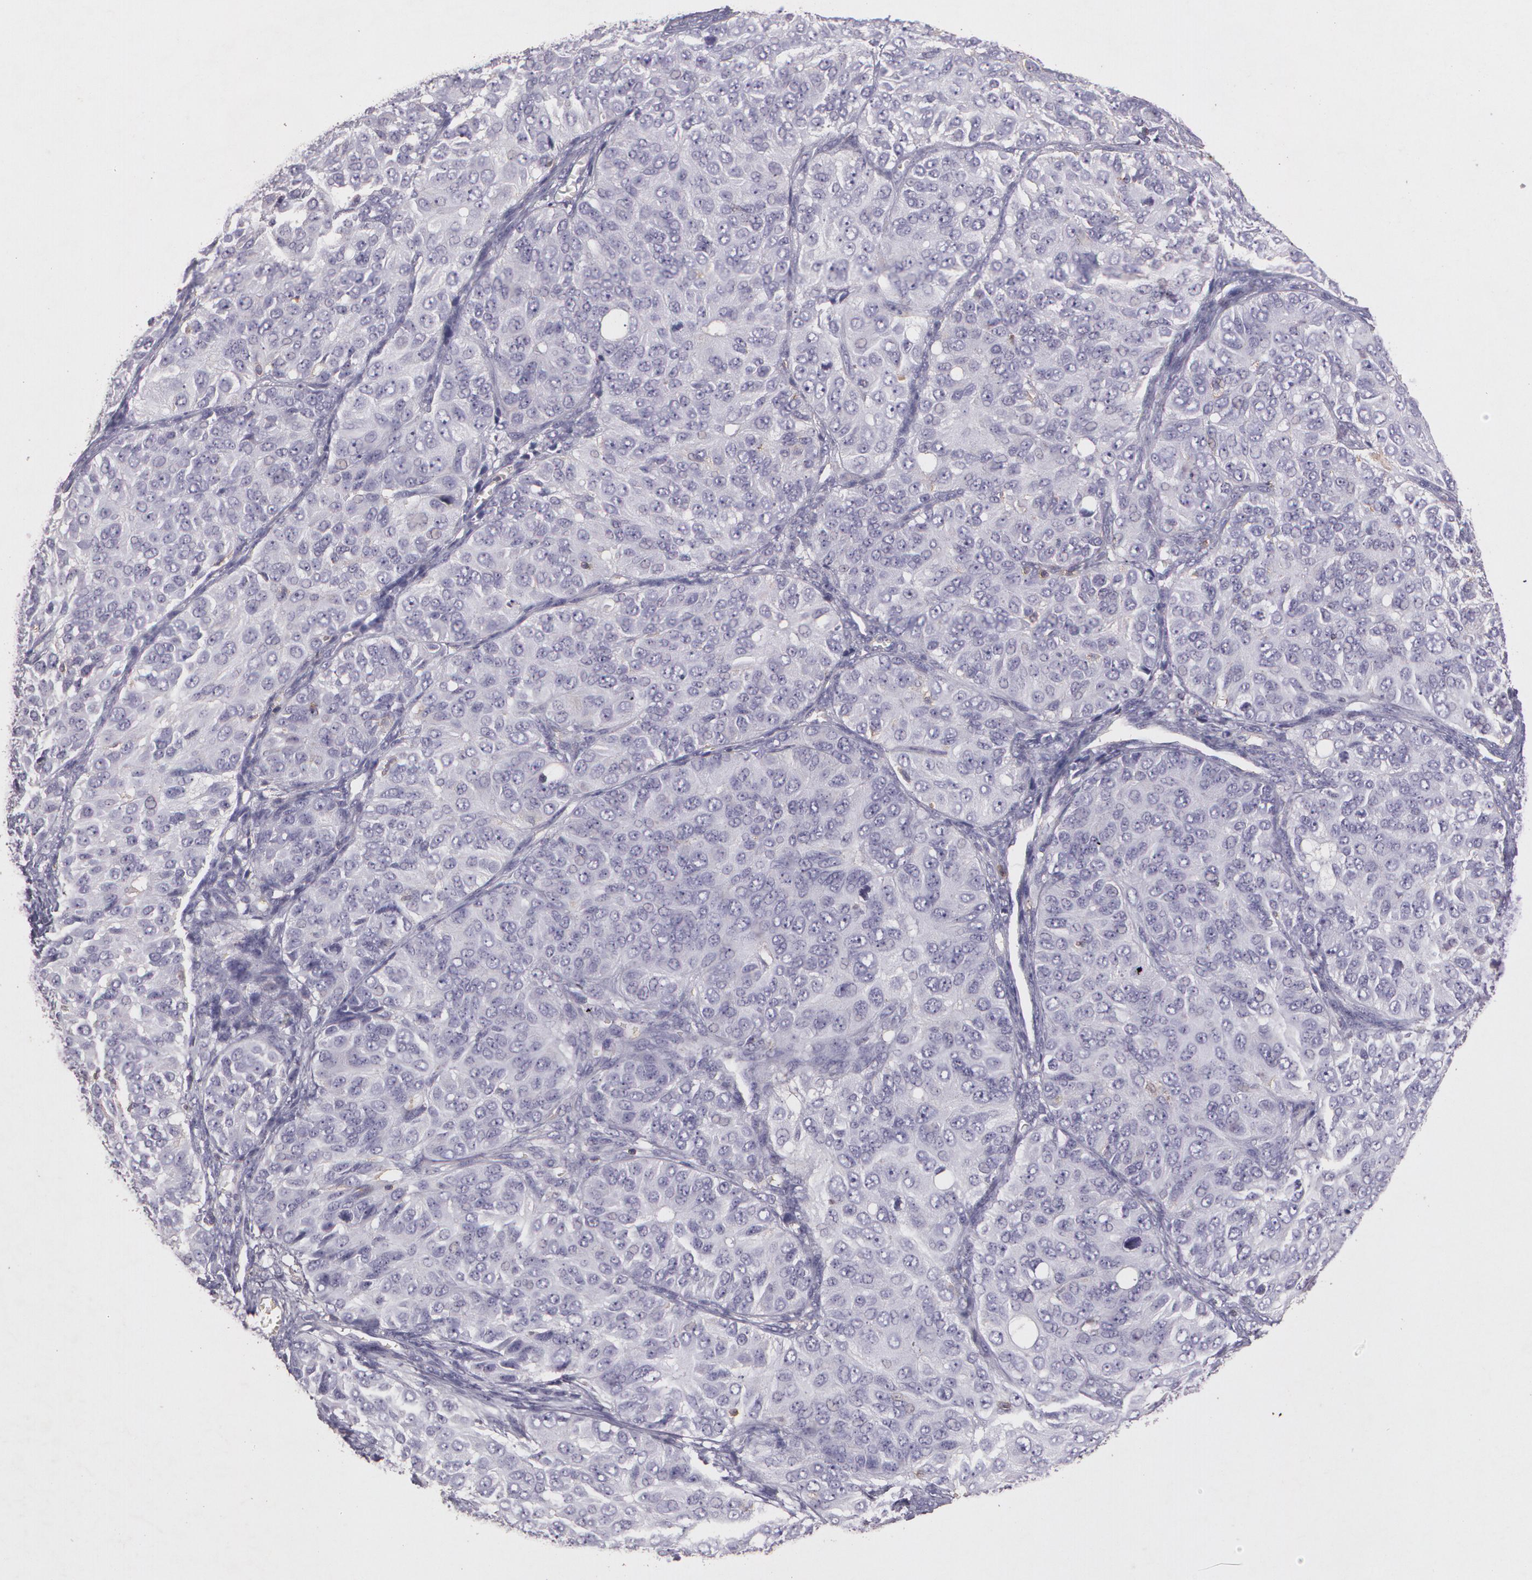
{"staining": {"intensity": "negative", "quantity": "none", "location": "none"}, "tissue": "ovarian cancer", "cell_type": "Tumor cells", "image_type": "cancer", "snomed": [{"axis": "morphology", "description": "Cystadenocarcinoma, serous, NOS"}, {"axis": "topography", "description": "Soft tissue"}, {"axis": "topography", "description": "Ovary"}], "caption": "A high-resolution histopathology image shows IHC staining of ovarian cancer (serous cystadenocarcinoma), which displays no significant positivity in tumor cells.", "gene": "TGFBR1", "patient": {"sex": "female", "age": 57}}